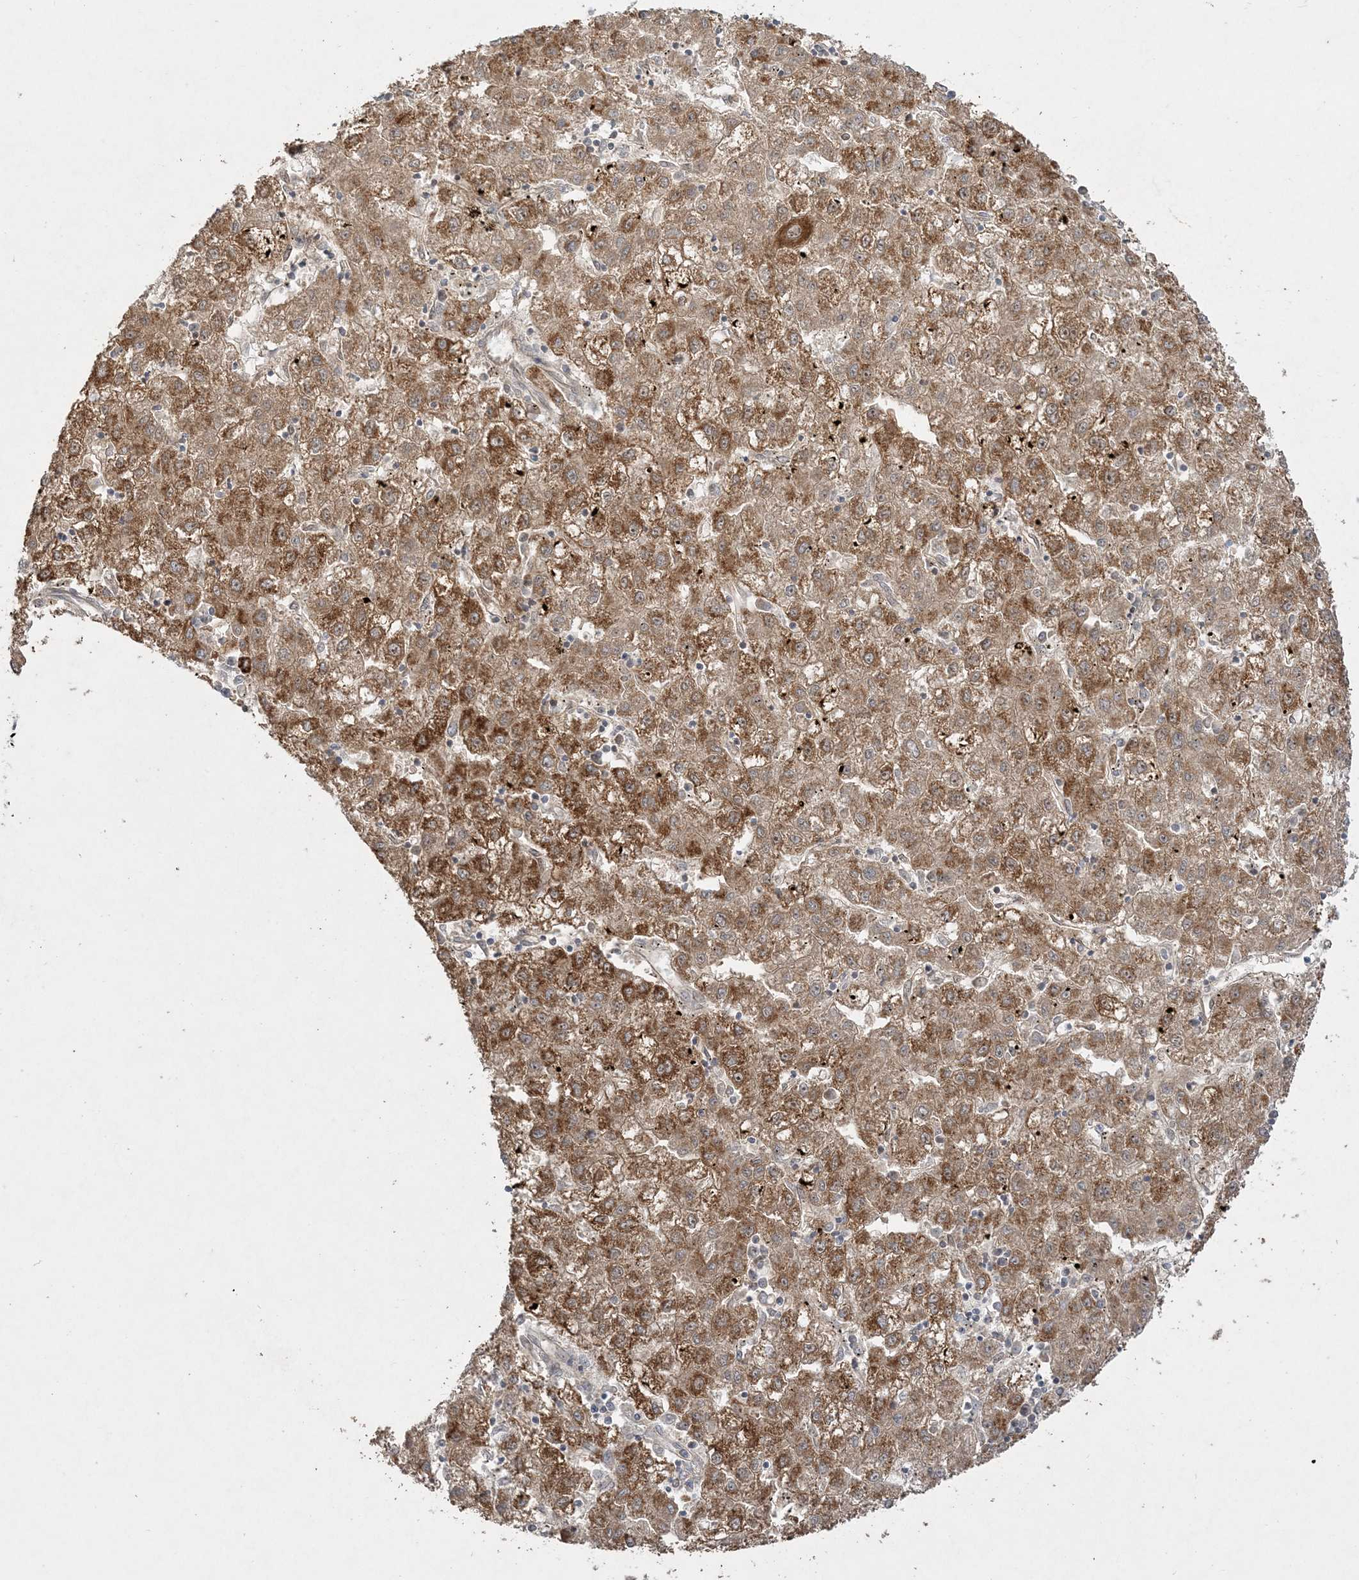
{"staining": {"intensity": "strong", "quantity": ">75%", "location": "cytoplasmic/membranous"}, "tissue": "liver cancer", "cell_type": "Tumor cells", "image_type": "cancer", "snomed": [{"axis": "morphology", "description": "Carcinoma, Hepatocellular, NOS"}, {"axis": "topography", "description": "Liver"}], "caption": "Hepatocellular carcinoma (liver) stained with a protein marker exhibits strong staining in tumor cells.", "gene": "INPP1", "patient": {"sex": "male", "age": 72}}